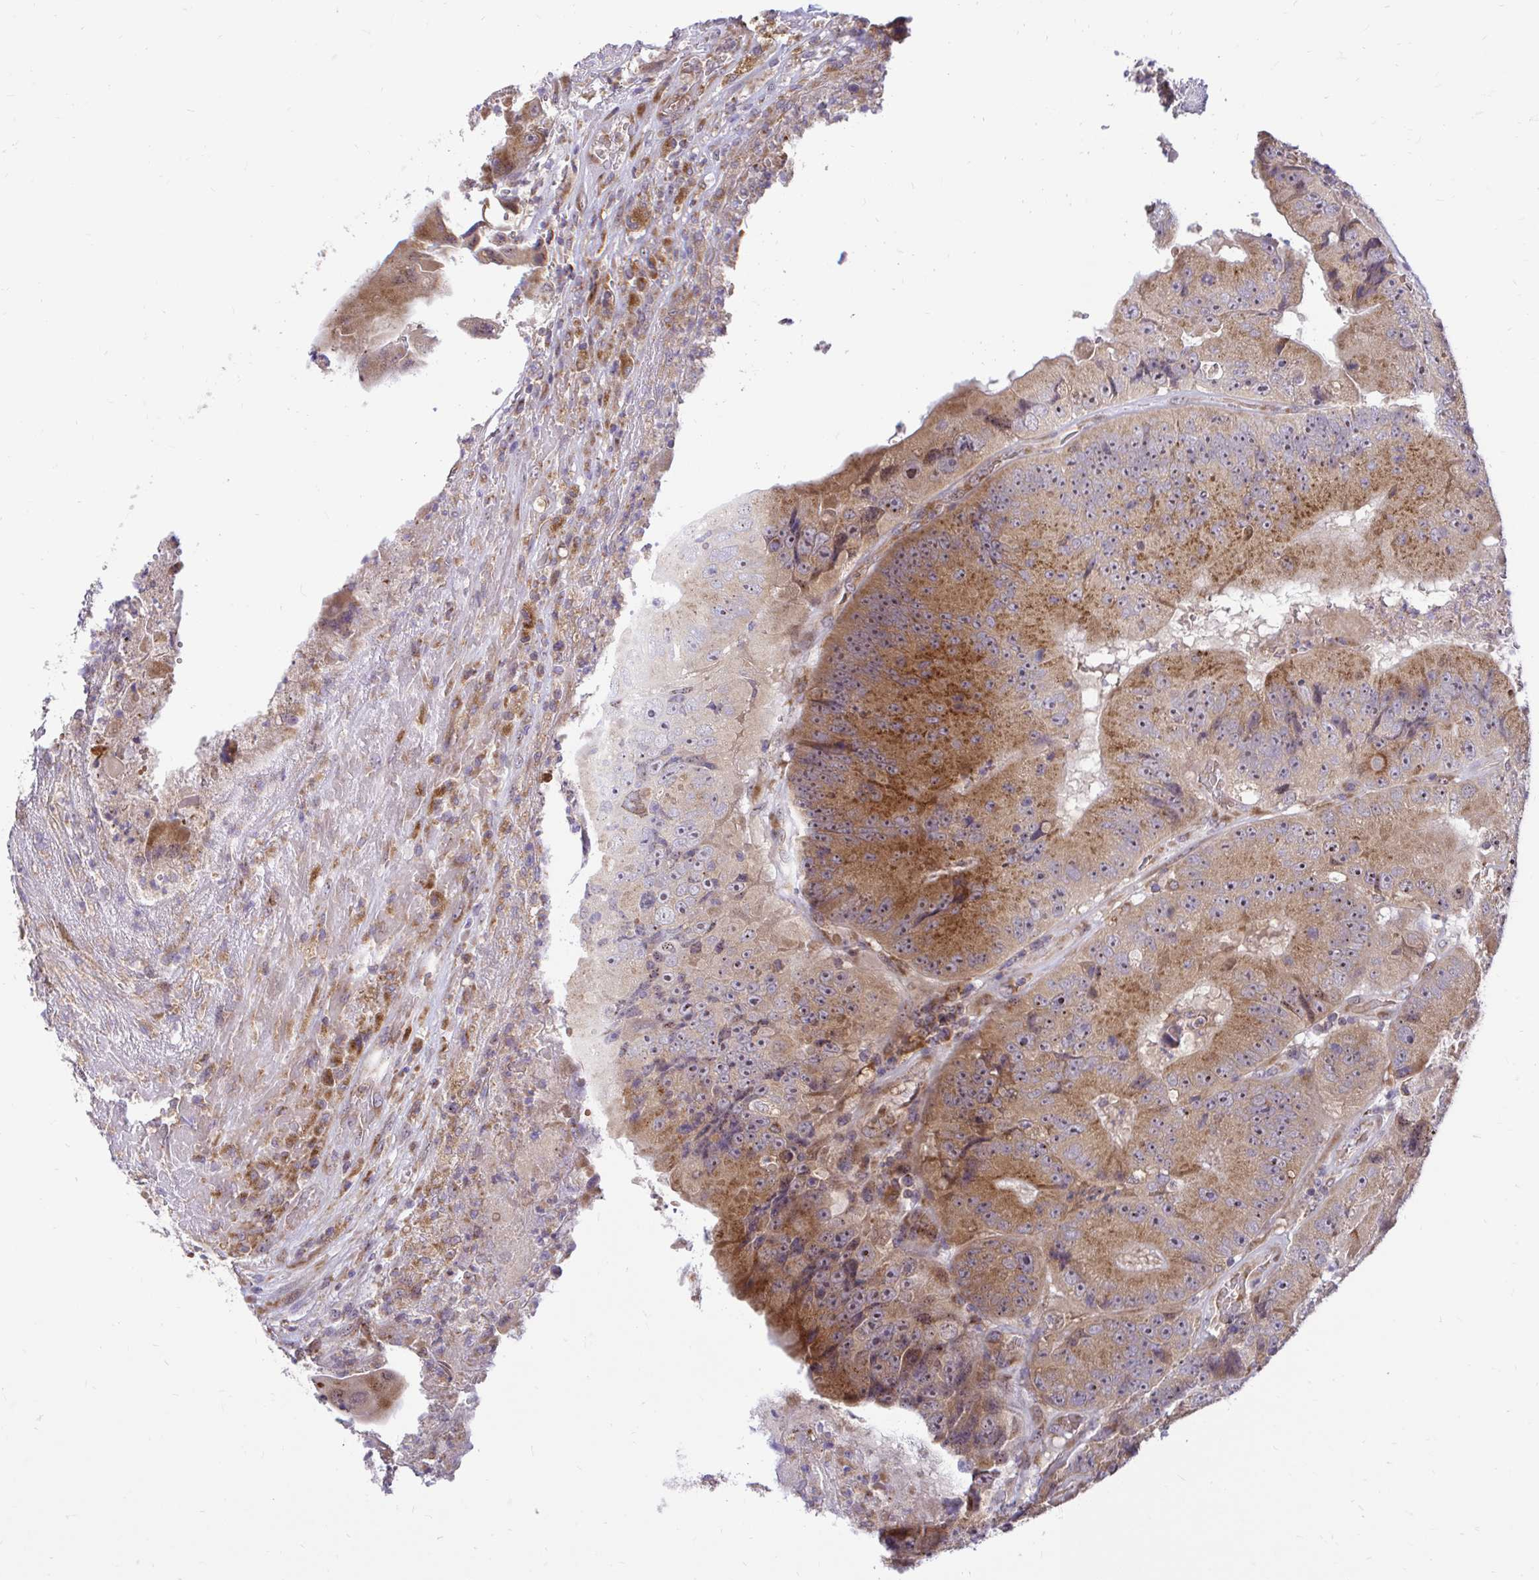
{"staining": {"intensity": "moderate", "quantity": ">75%", "location": "cytoplasmic/membranous,nuclear"}, "tissue": "colorectal cancer", "cell_type": "Tumor cells", "image_type": "cancer", "snomed": [{"axis": "morphology", "description": "Adenocarcinoma, NOS"}, {"axis": "topography", "description": "Colon"}], "caption": "An image showing moderate cytoplasmic/membranous and nuclear expression in about >75% of tumor cells in colorectal cancer (adenocarcinoma), as visualized by brown immunohistochemical staining.", "gene": "VTI1B", "patient": {"sex": "female", "age": 86}}